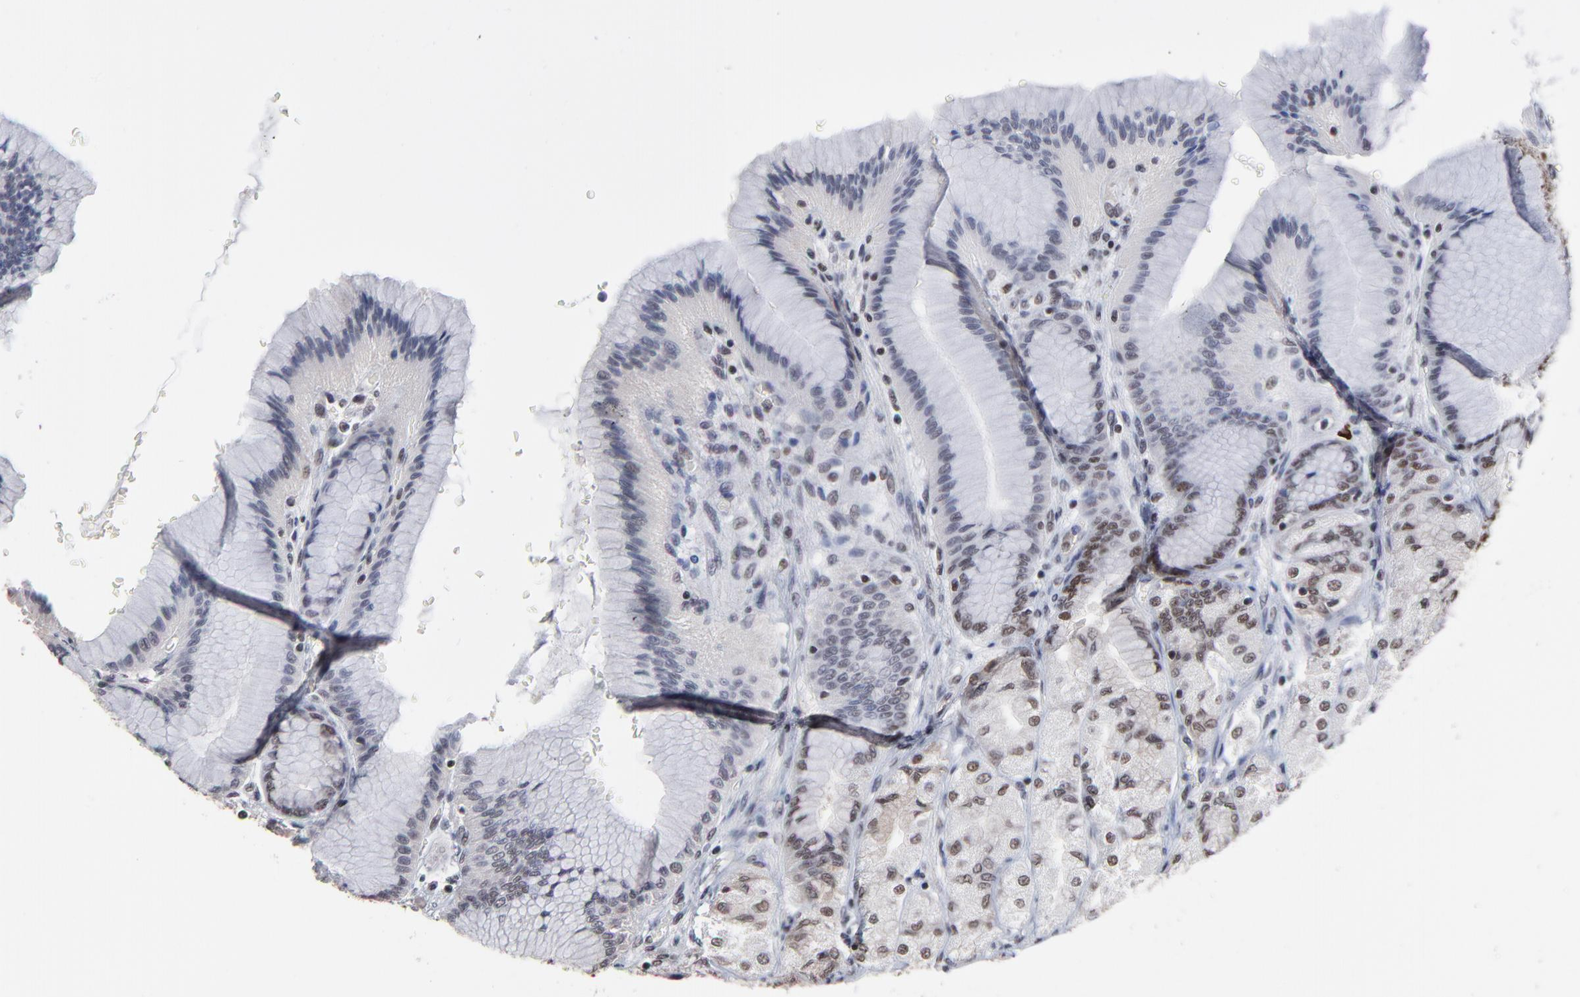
{"staining": {"intensity": "moderate", "quantity": "25%-75%", "location": "nuclear"}, "tissue": "stomach", "cell_type": "Glandular cells", "image_type": "normal", "snomed": [{"axis": "morphology", "description": "Normal tissue, NOS"}, {"axis": "morphology", "description": "Adenocarcinoma, NOS"}, {"axis": "topography", "description": "Stomach"}, {"axis": "topography", "description": "Stomach, lower"}], "caption": "Glandular cells show moderate nuclear expression in about 25%-75% of cells in unremarkable stomach. (Stains: DAB in brown, nuclei in blue, Microscopy: brightfield microscopy at high magnification).", "gene": "OGFOD1", "patient": {"sex": "female", "age": 65}}